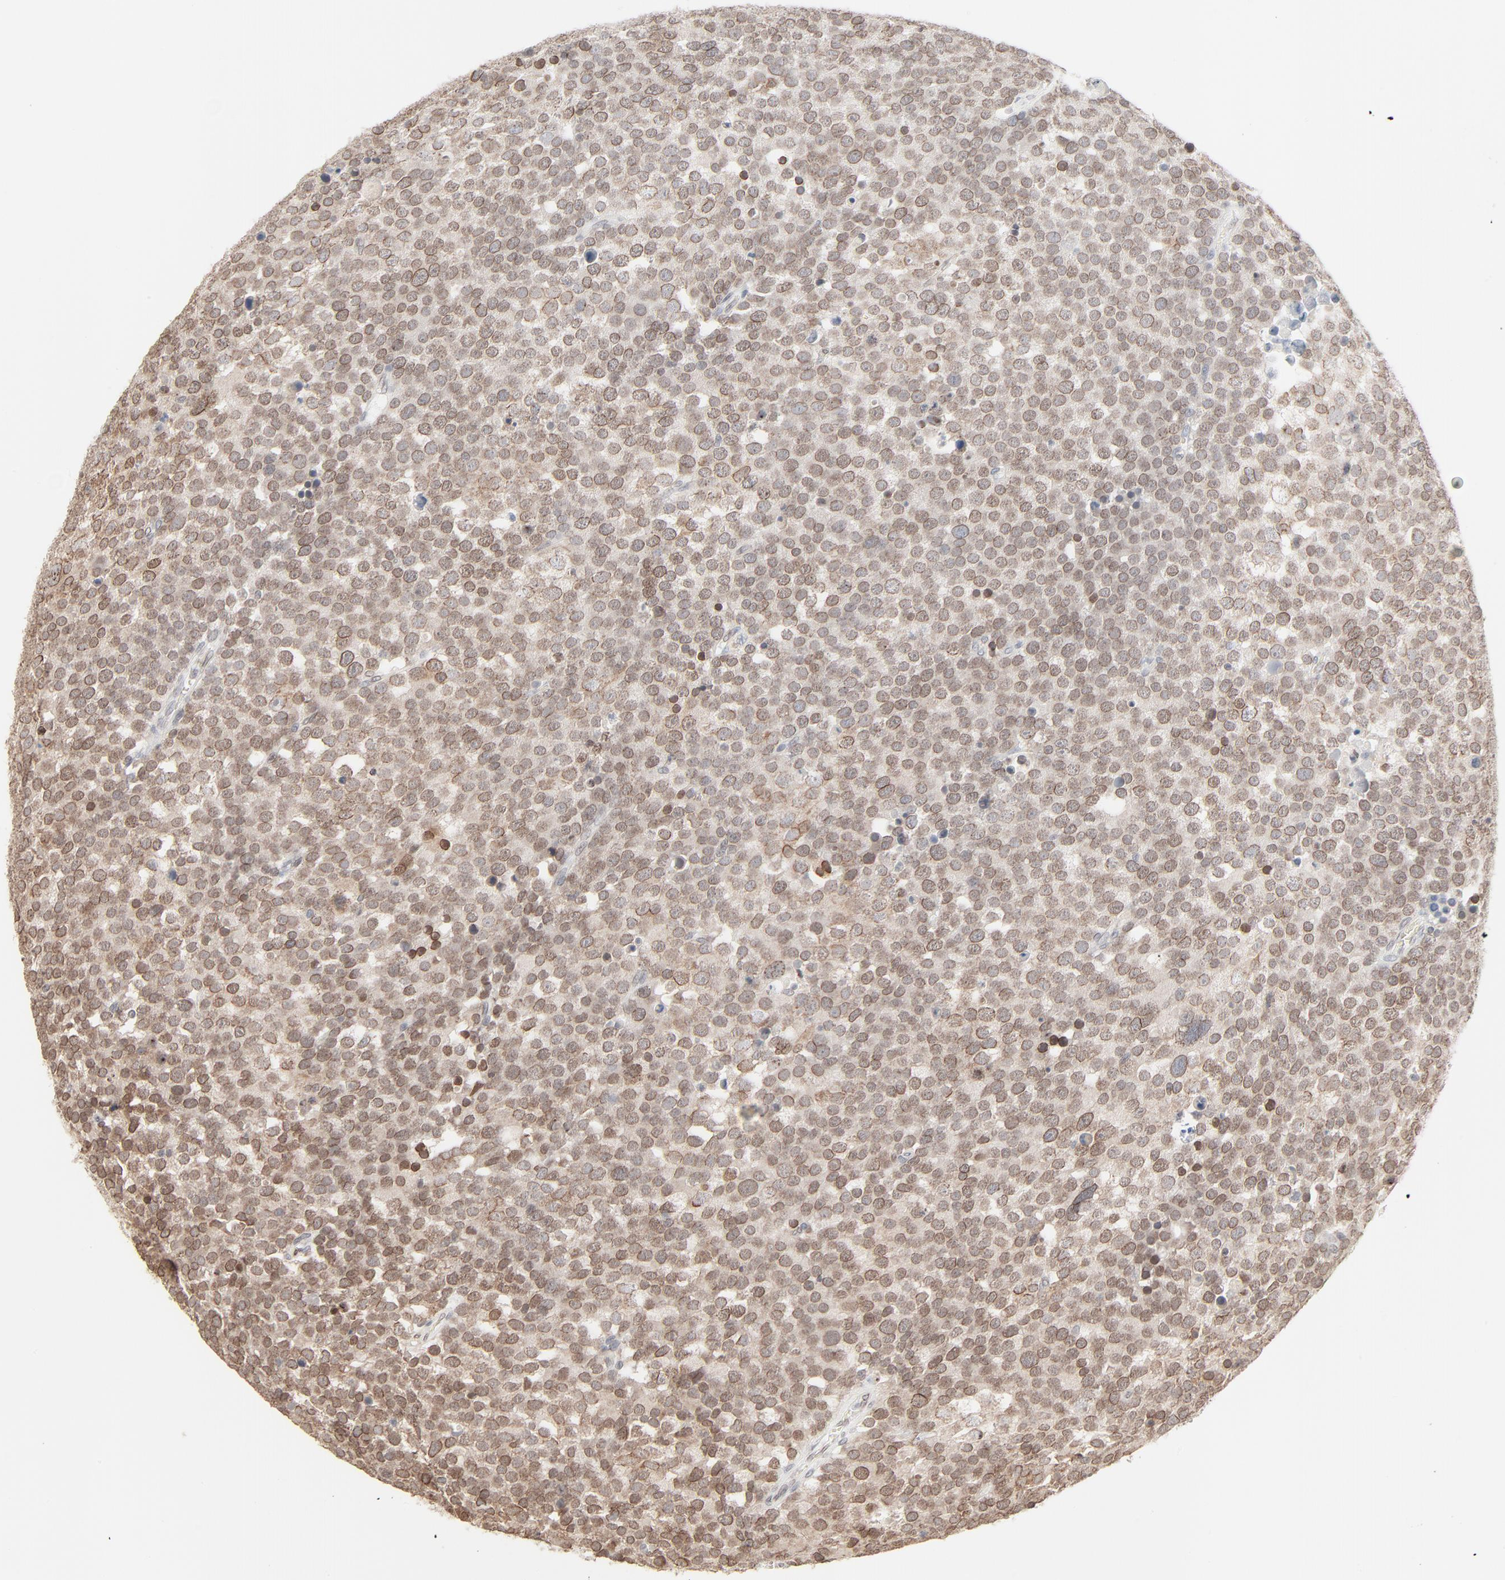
{"staining": {"intensity": "moderate", "quantity": ">75%", "location": "cytoplasmic/membranous,nuclear"}, "tissue": "testis cancer", "cell_type": "Tumor cells", "image_type": "cancer", "snomed": [{"axis": "morphology", "description": "Seminoma, NOS"}, {"axis": "topography", "description": "Testis"}], "caption": "A brown stain labels moderate cytoplasmic/membranous and nuclear expression of a protein in human seminoma (testis) tumor cells. The staining is performed using DAB brown chromogen to label protein expression. The nuclei are counter-stained blue using hematoxylin.", "gene": "MAD1L1", "patient": {"sex": "male", "age": 71}}